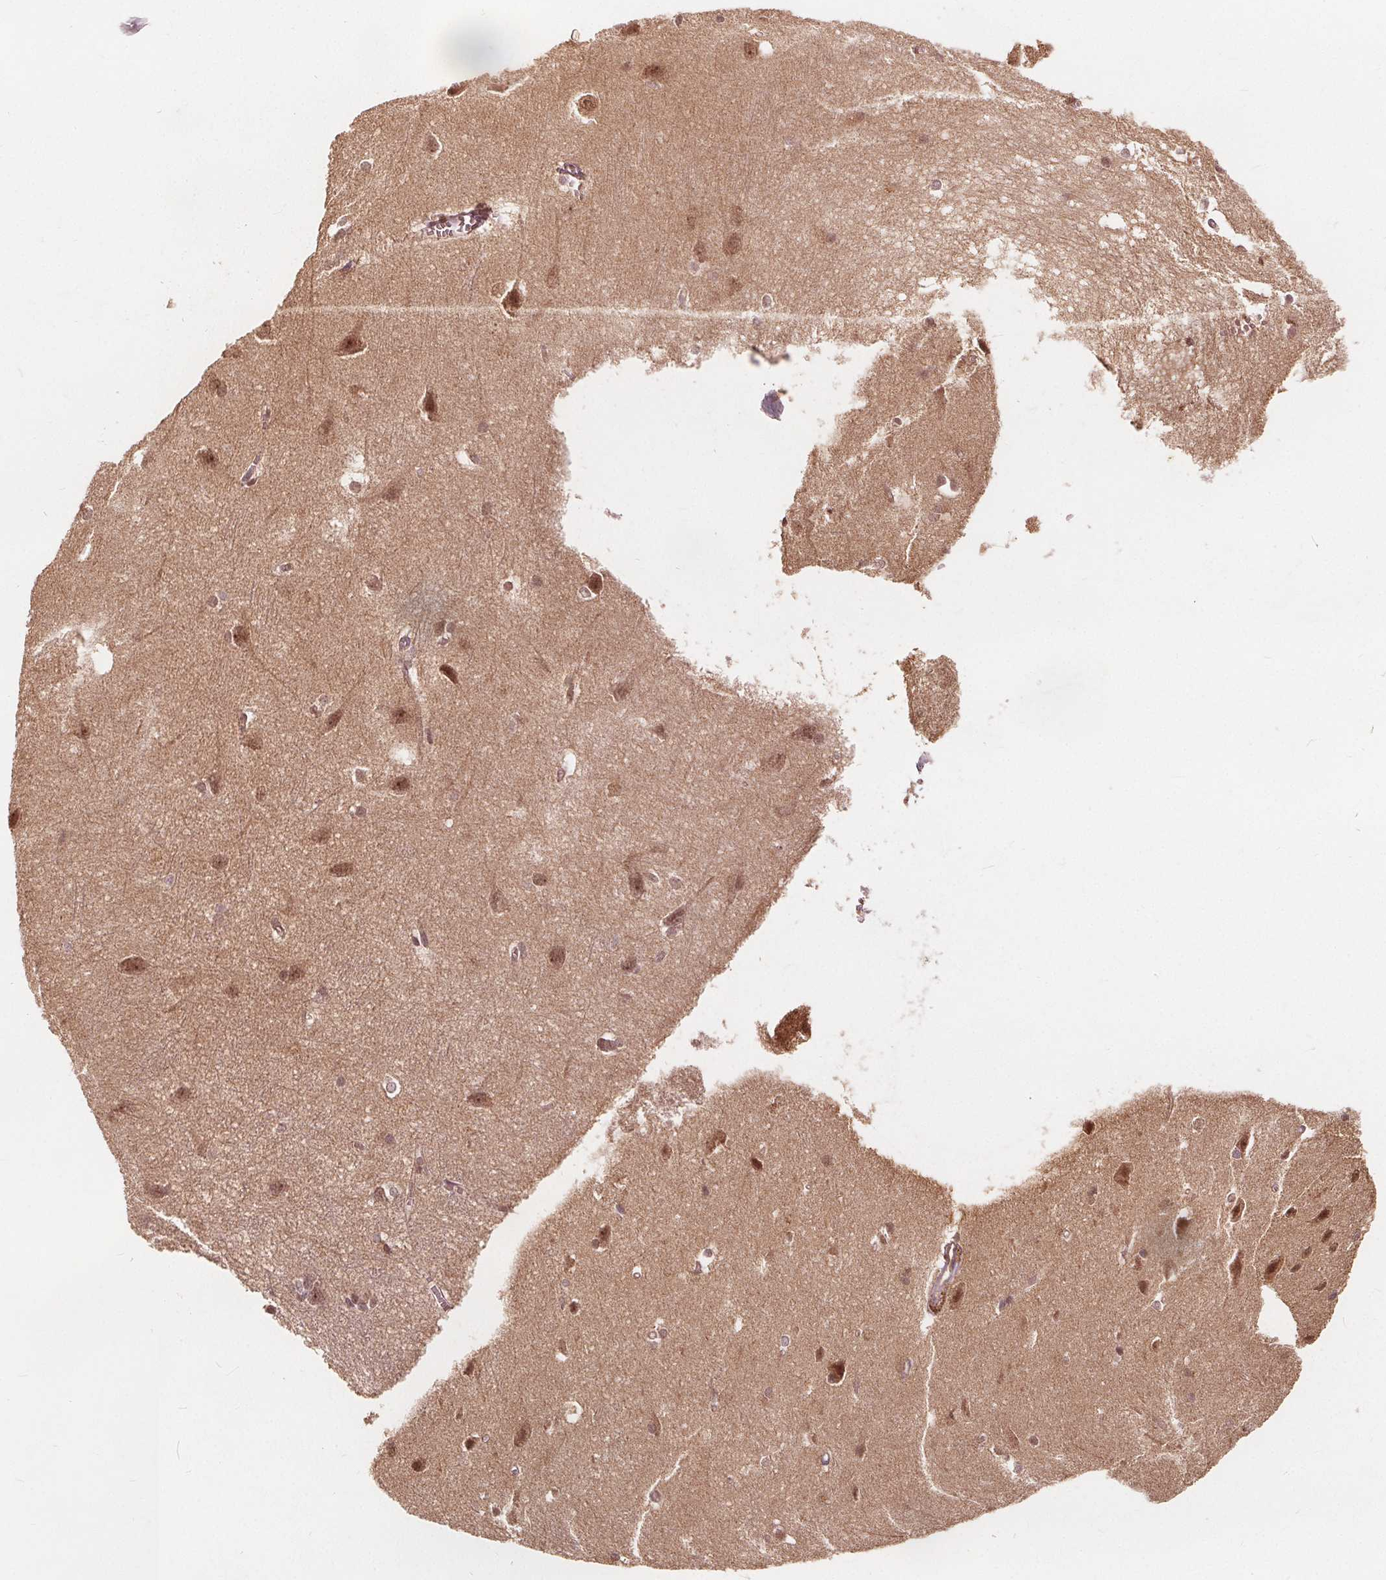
{"staining": {"intensity": "moderate", "quantity": "<25%", "location": "cytoplasmic/membranous"}, "tissue": "cerebral cortex", "cell_type": "Endothelial cells", "image_type": "normal", "snomed": [{"axis": "morphology", "description": "Normal tissue, NOS"}, {"axis": "topography", "description": "Cerebral cortex"}], "caption": "About <25% of endothelial cells in normal cerebral cortex demonstrate moderate cytoplasmic/membranous protein positivity as visualized by brown immunohistochemical staining.", "gene": "PPP1CB", "patient": {"sex": "male", "age": 37}}